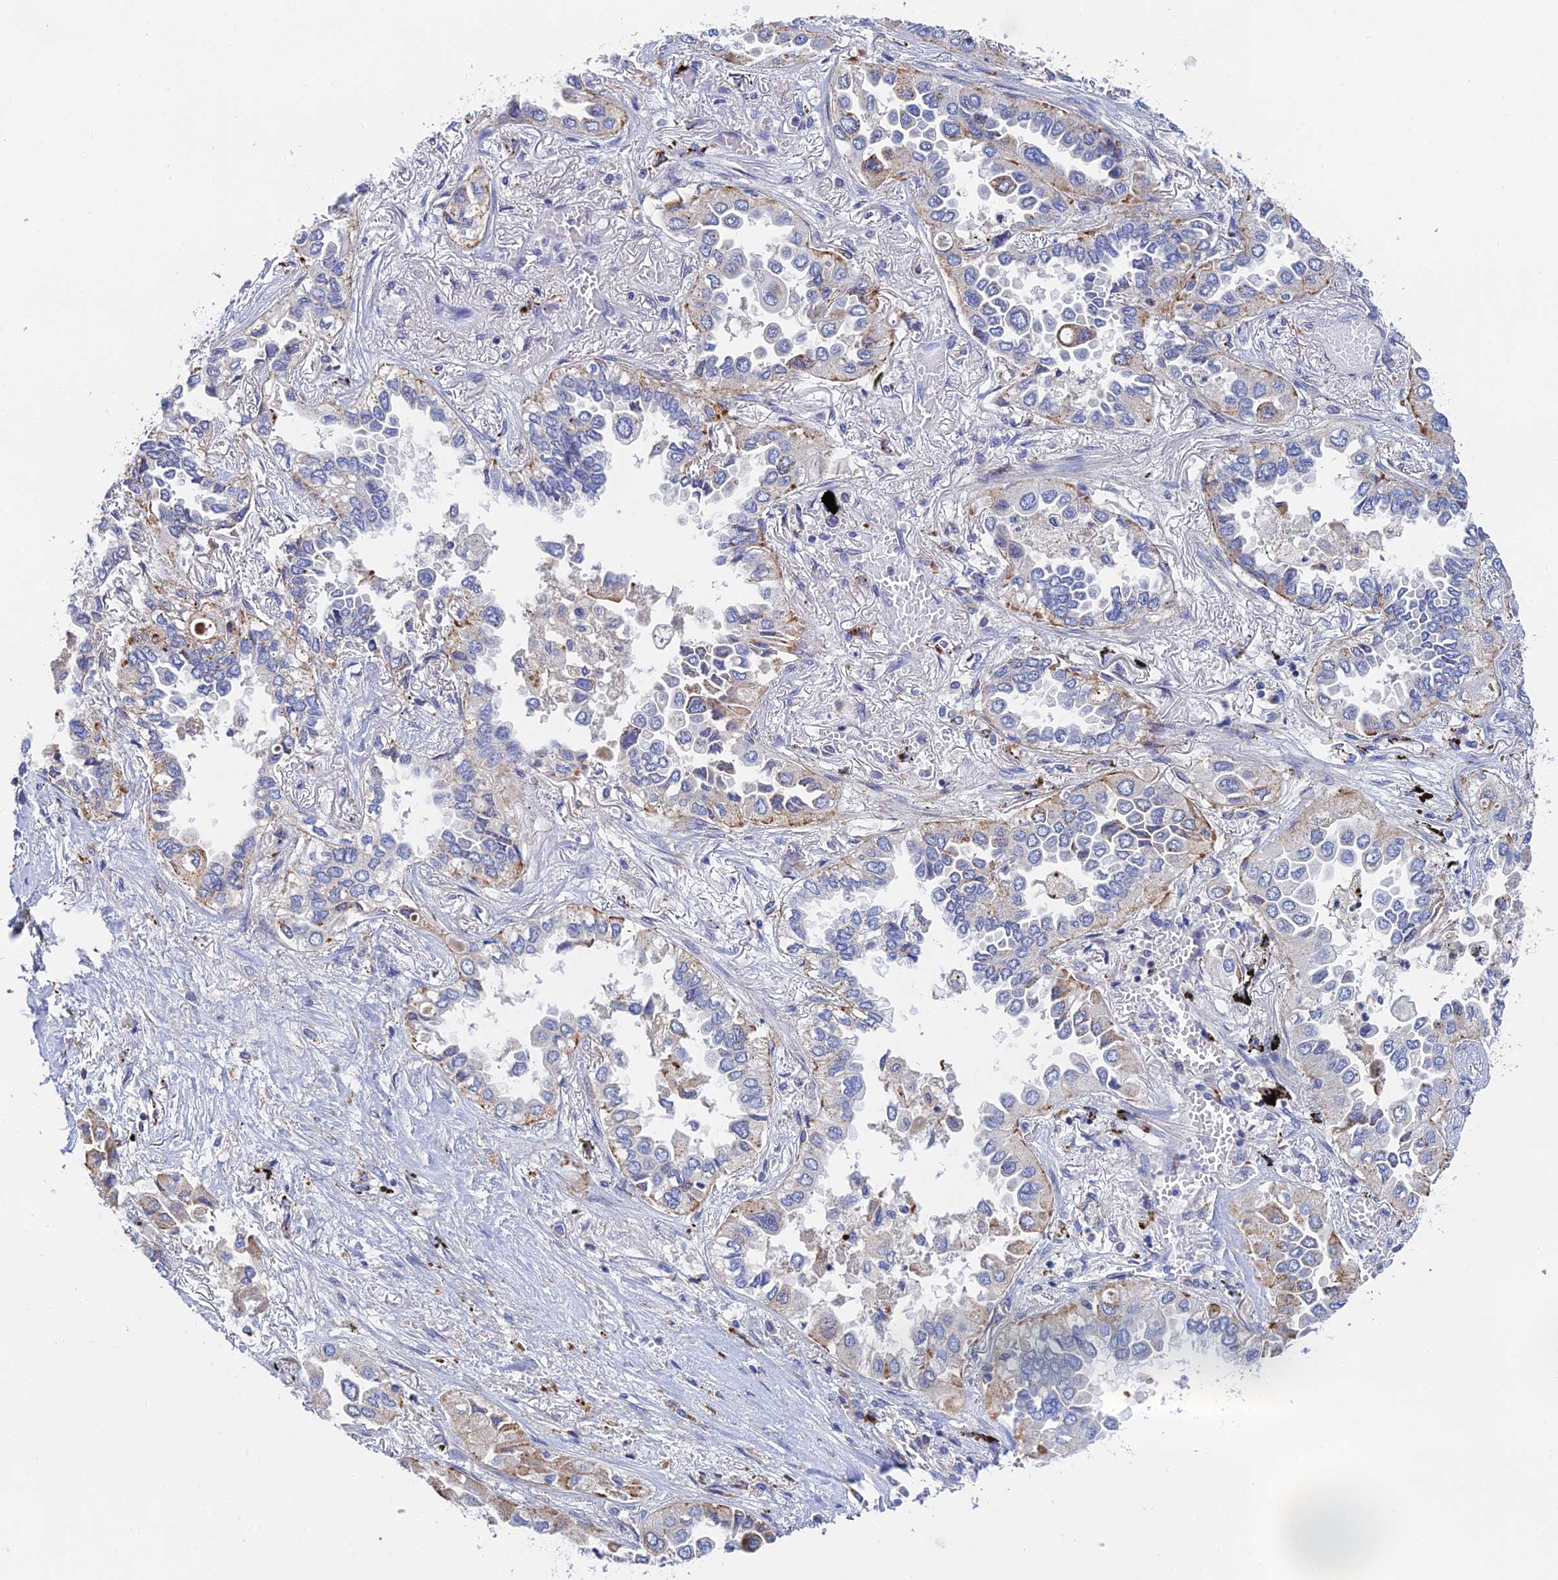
{"staining": {"intensity": "negative", "quantity": "none", "location": "none"}, "tissue": "lung cancer", "cell_type": "Tumor cells", "image_type": "cancer", "snomed": [{"axis": "morphology", "description": "Adenocarcinoma, NOS"}, {"axis": "topography", "description": "Lung"}], "caption": "This is a image of IHC staining of lung cancer (adenocarcinoma), which shows no staining in tumor cells.", "gene": "RPGRIP1L", "patient": {"sex": "female", "age": 76}}